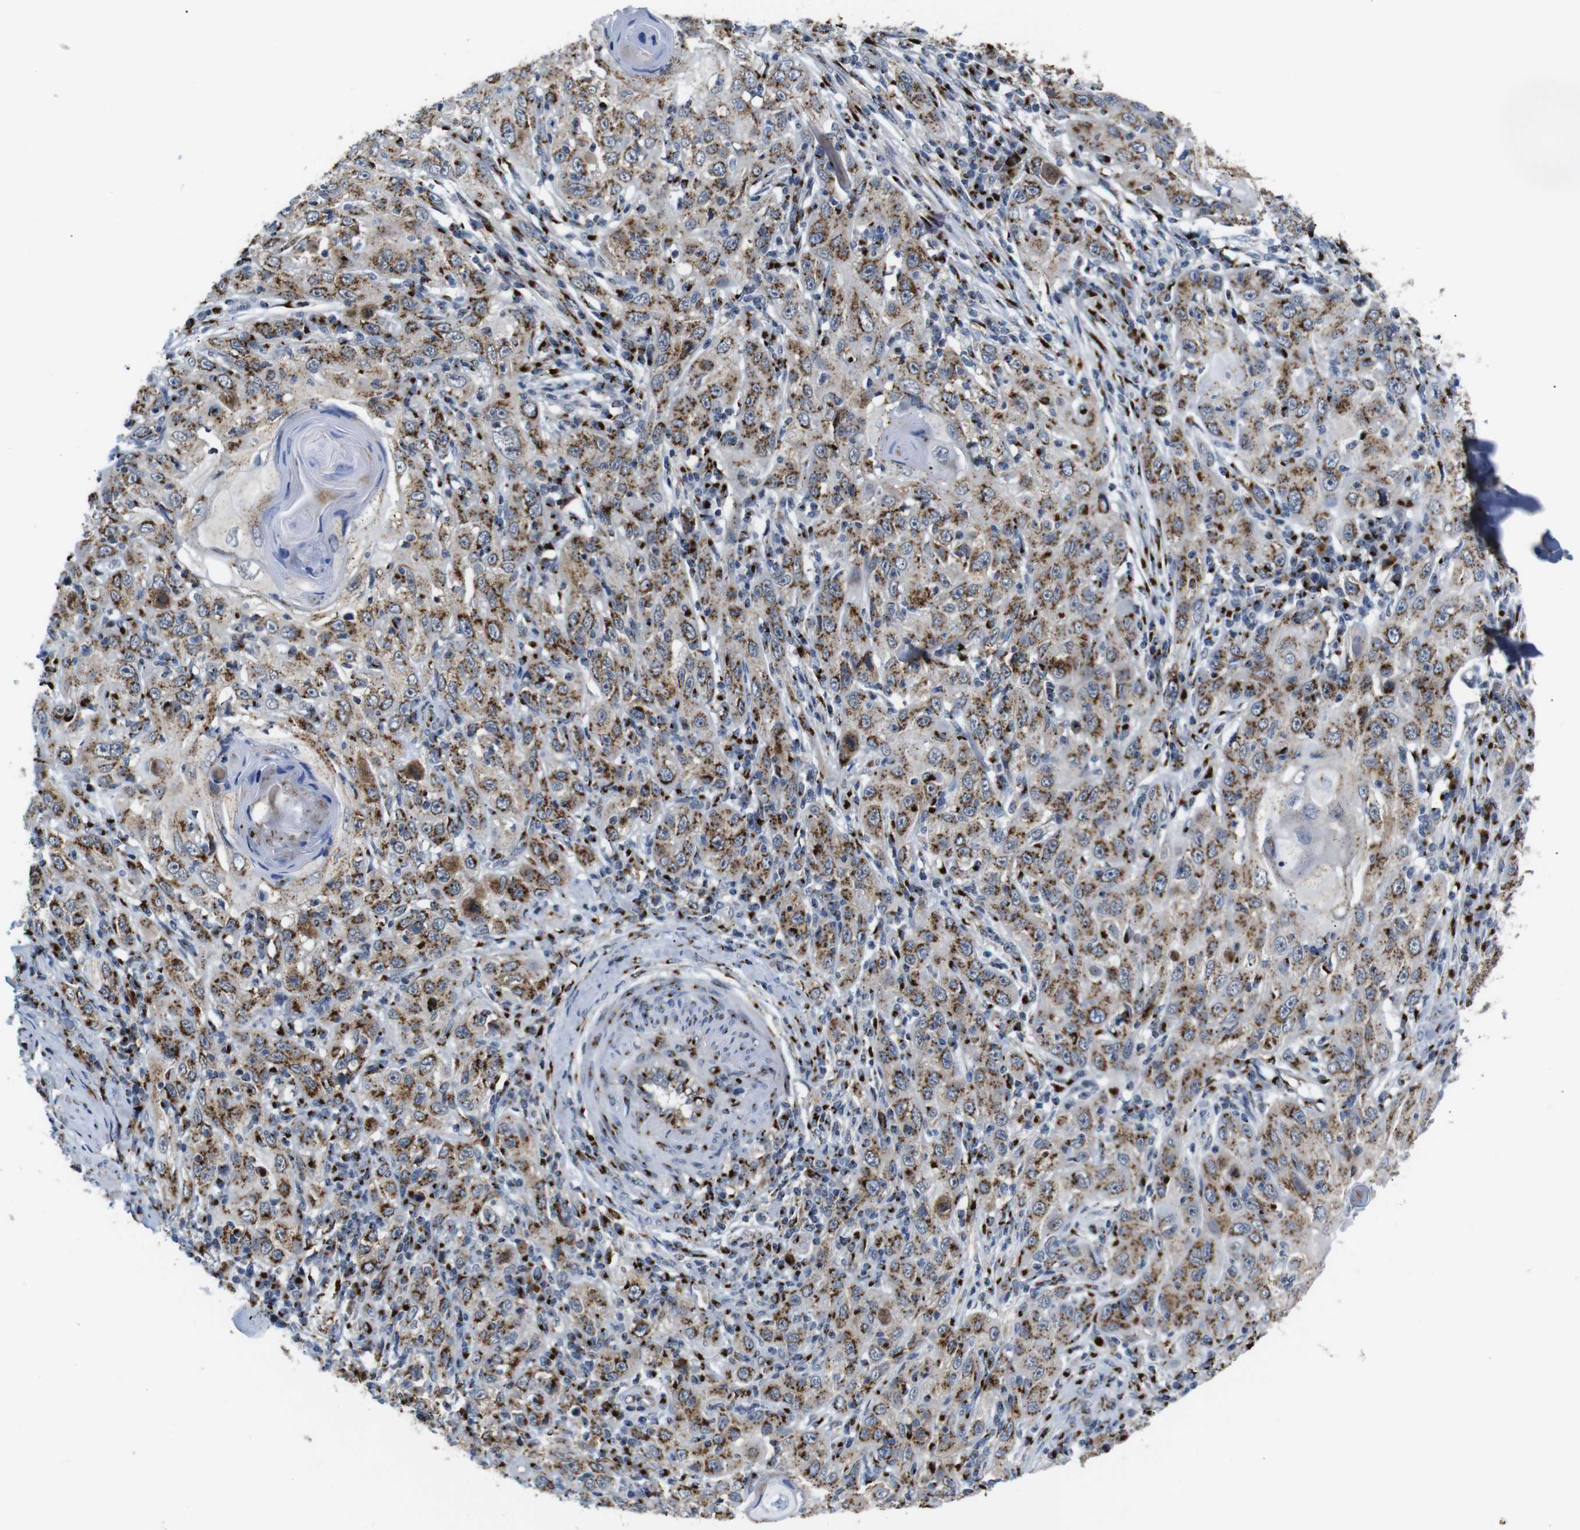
{"staining": {"intensity": "moderate", "quantity": ">75%", "location": "cytoplasmic/membranous"}, "tissue": "skin cancer", "cell_type": "Tumor cells", "image_type": "cancer", "snomed": [{"axis": "morphology", "description": "Squamous cell carcinoma, NOS"}, {"axis": "topography", "description": "Skin"}], "caption": "Immunohistochemistry of skin cancer reveals medium levels of moderate cytoplasmic/membranous positivity in approximately >75% of tumor cells.", "gene": "TGOLN2", "patient": {"sex": "female", "age": 88}}